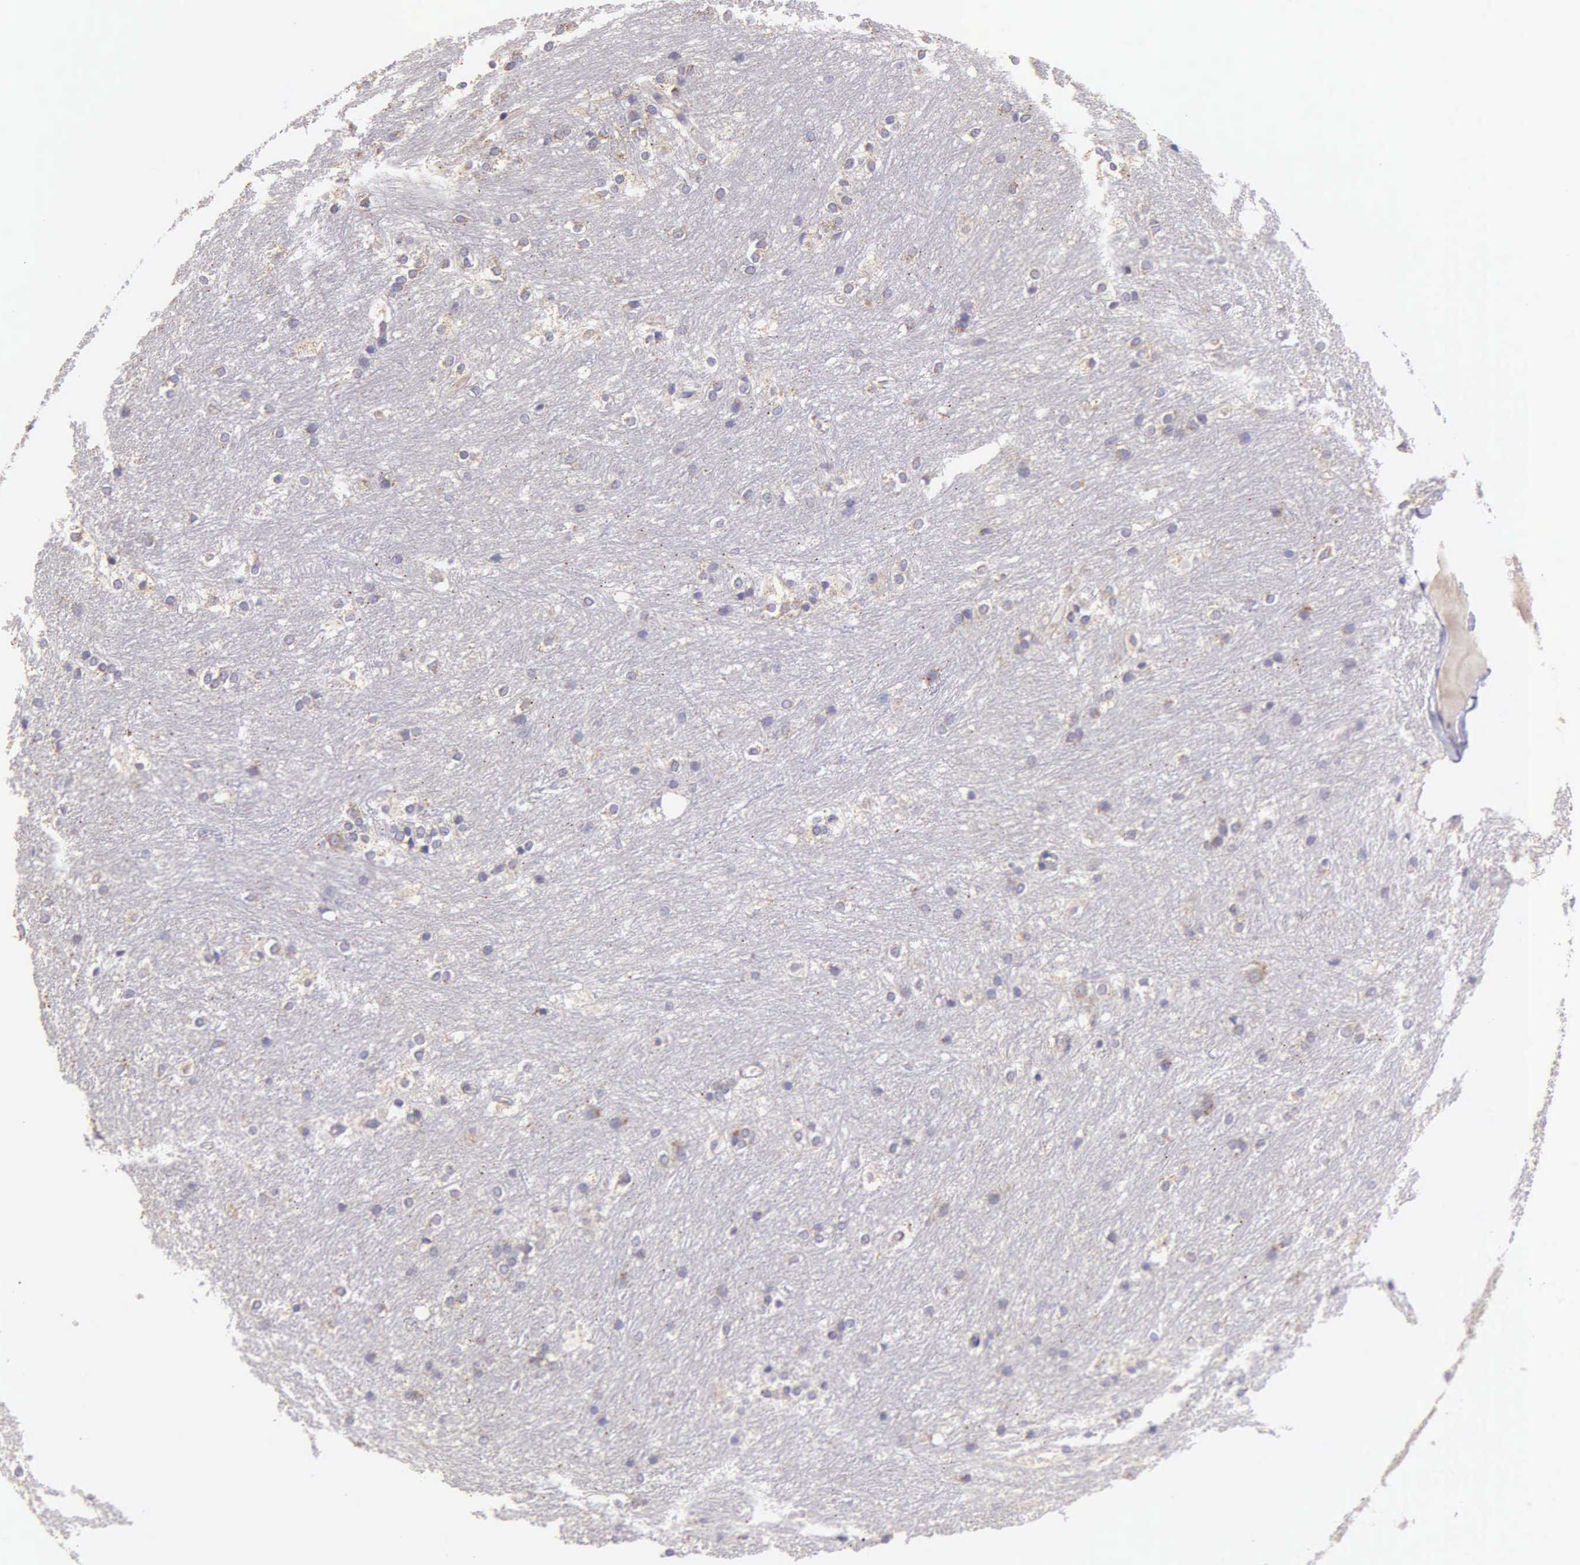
{"staining": {"intensity": "weak", "quantity": "<25%", "location": "cytoplasmic/membranous"}, "tissue": "caudate", "cell_type": "Glial cells", "image_type": "normal", "snomed": [{"axis": "morphology", "description": "Normal tissue, NOS"}, {"axis": "topography", "description": "Lateral ventricle wall"}], "caption": "Photomicrograph shows no protein expression in glial cells of unremarkable caudate. (DAB (3,3'-diaminobenzidine) immunohistochemistry (IHC) with hematoxylin counter stain).", "gene": "ESR1", "patient": {"sex": "female", "age": 19}}